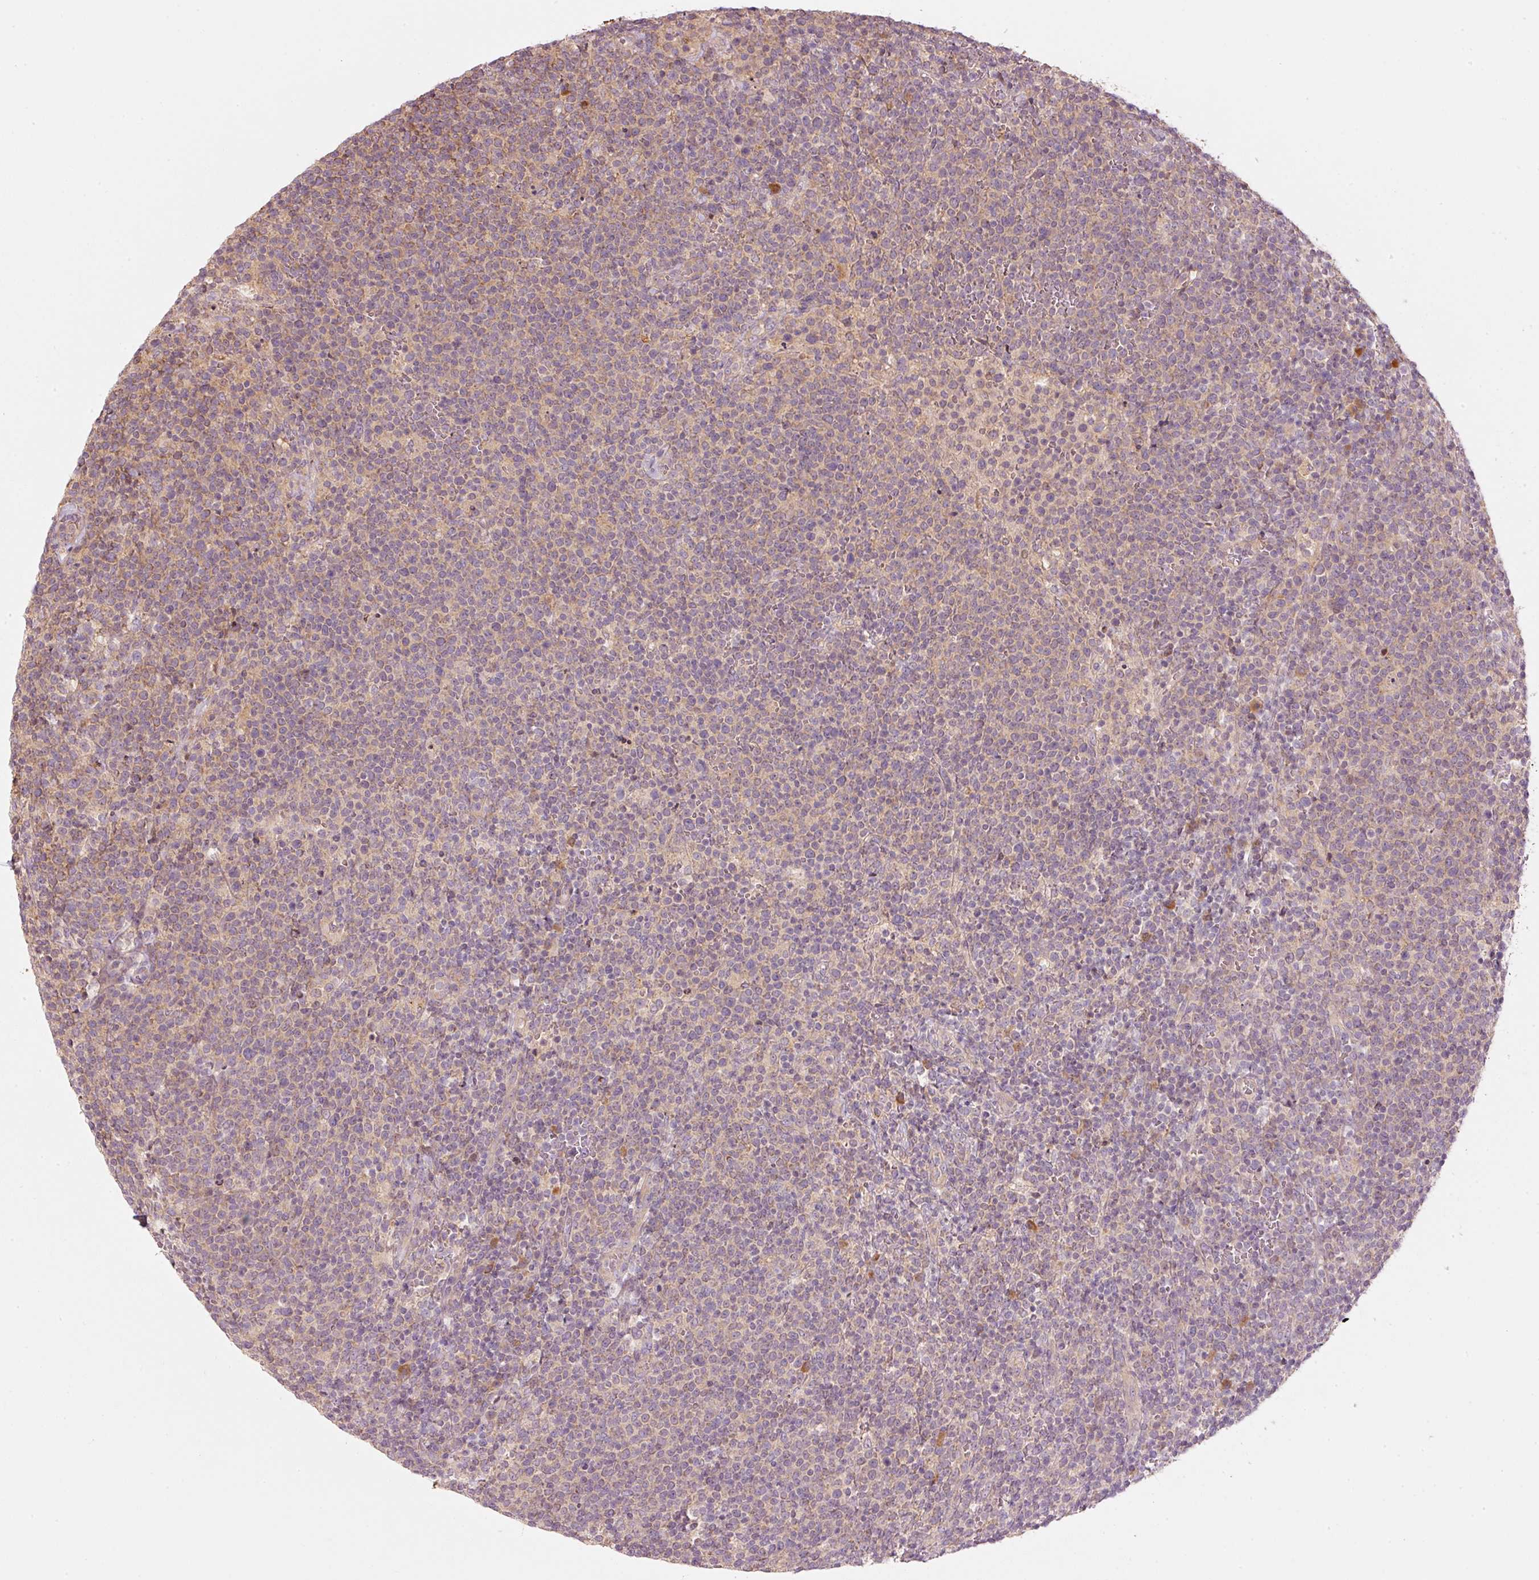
{"staining": {"intensity": "weak", "quantity": "25%-75%", "location": "cytoplasmic/membranous"}, "tissue": "lymphoma", "cell_type": "Tumor cells", "image_type": "cancer", "snomed": [{"axis": "morphology", "description": "Malignant lymphoma, non-Hodgkin's type, High grade"}, {"axis": "topography", "description": "Lymph node"}], "caption": "Lymphoma was stained to show a protein in brown. There is low levels of weak cytoplasmic/membranous expression in about 25%-75% of tumor cells. Nuclei are stained in blue.", "gene": "MAP10", "patient": {"sex": "male", "age": 61}}